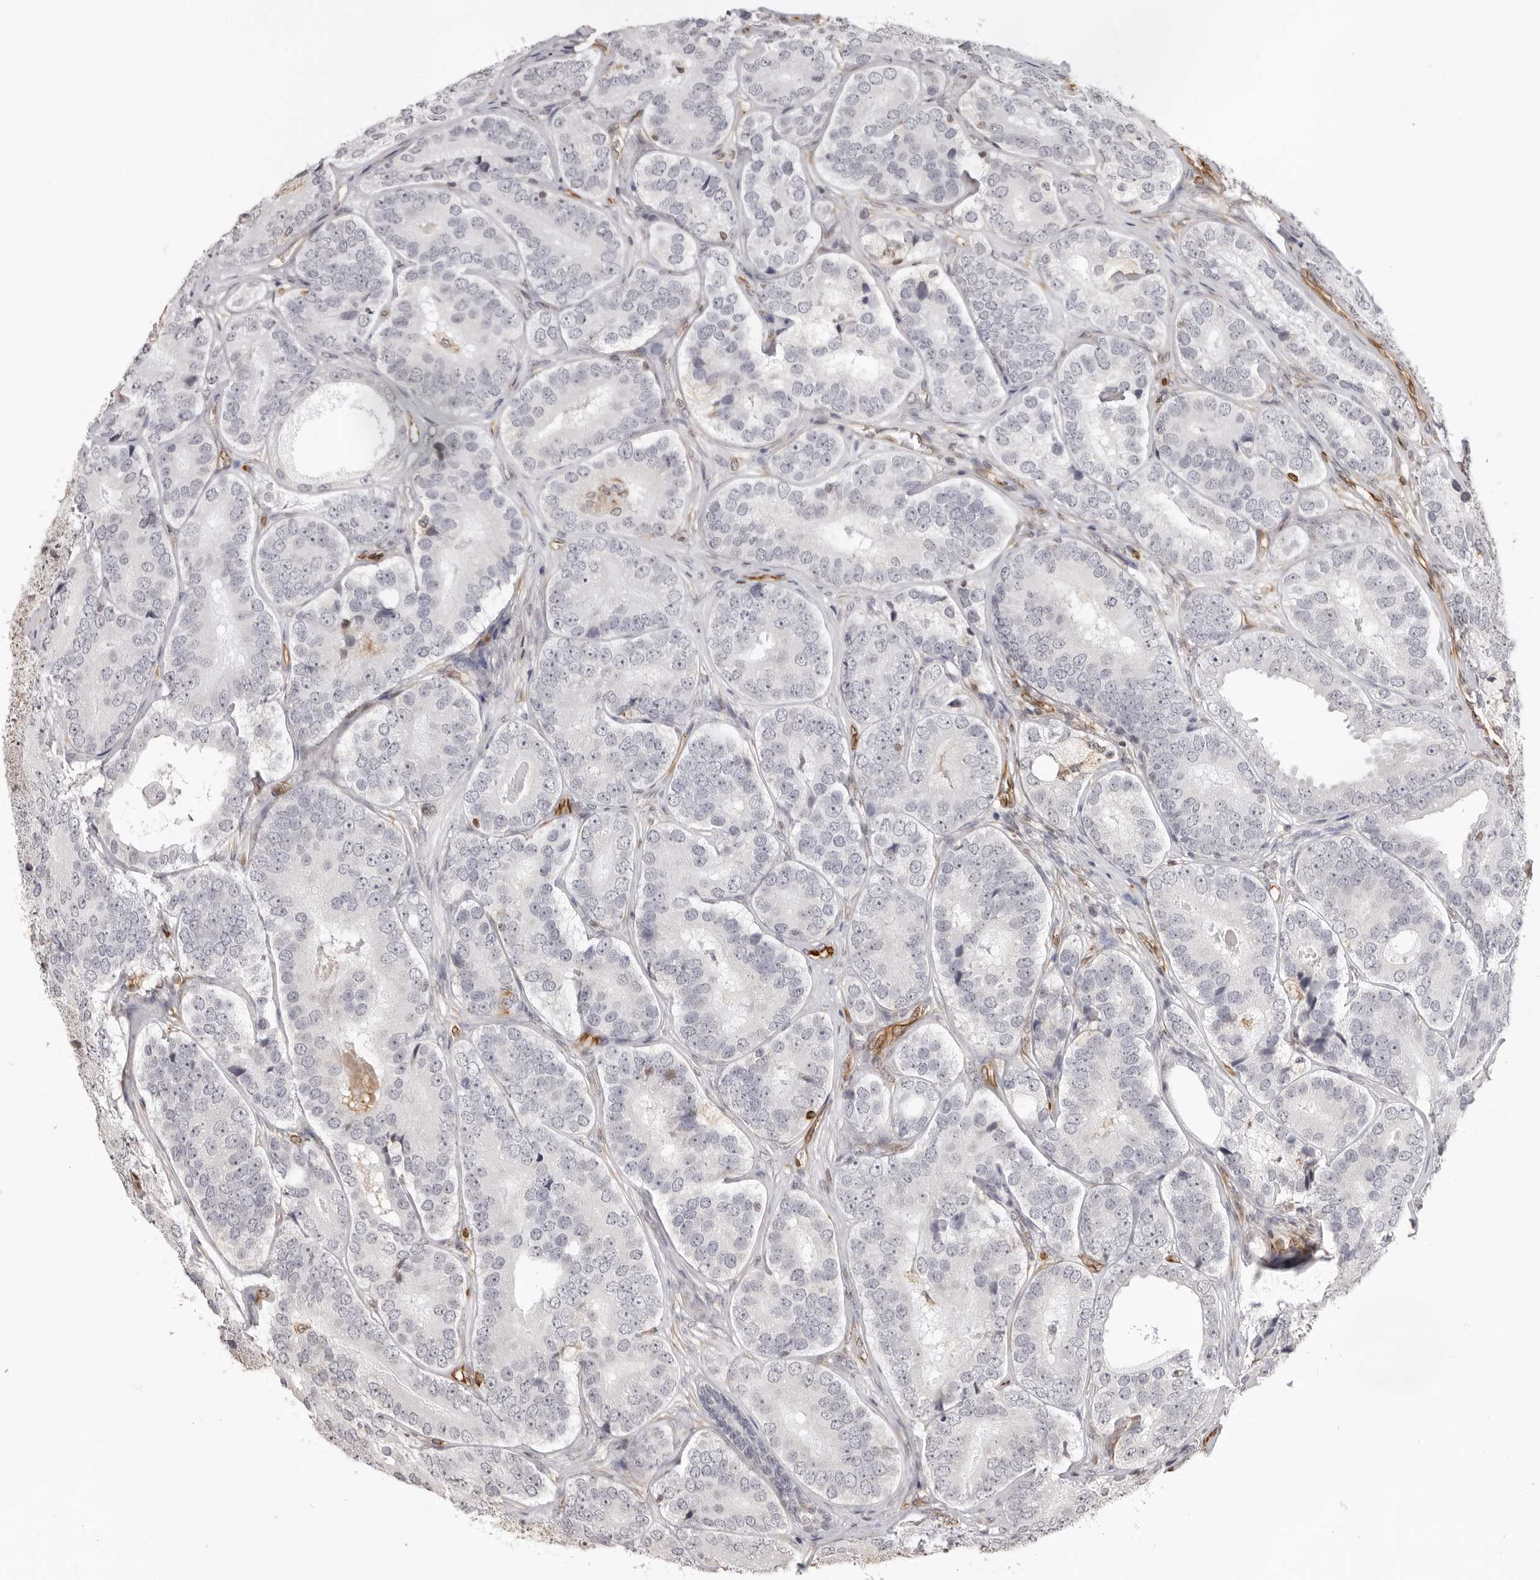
{"staining": {"intensity": "negative", "quantity": "none", "location": "none"}, "tissue": "prostate cancer", "cell_type": "Tumor cells", "image_type": "cancer", "snomed": [{"axis": "morphology", "description": "Adenocarcinoma, High grade"}, {"axis": "topography", "description": "Prostate"}], "caption": "IHC of human prostate cancer demonstrates no expression in tumor cells.", "gene": "DYNLT5", "patient": {"sex": "male", "age": 56}}